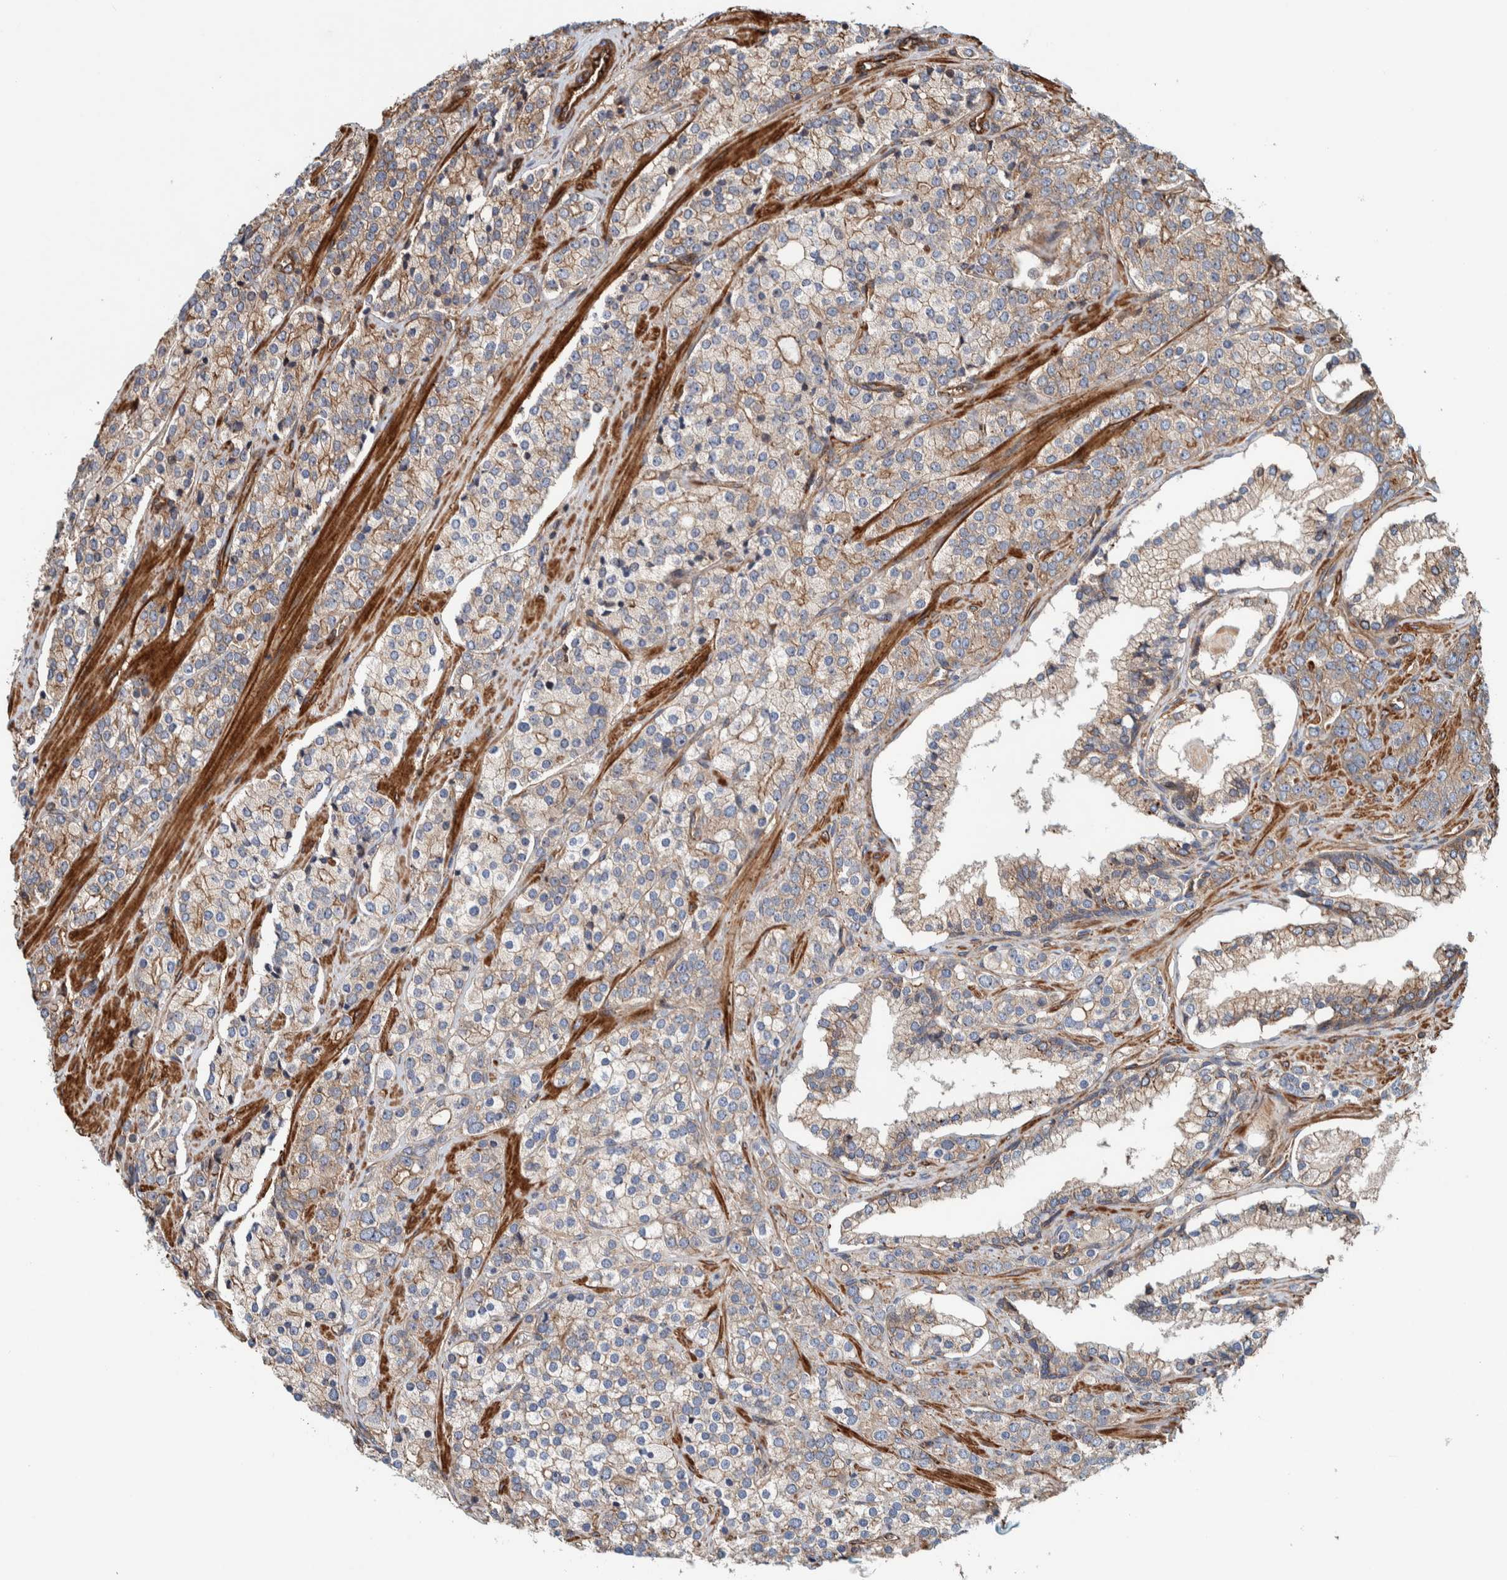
{"staining": {"intensity": "negative", "quantity": "none", "location": "none"}, "tissue": "prostate cancer", "cell_type": "Tumor cells", "image_type": "cancer", "snomed": [{"axis": "morphology", "description": "Adenocarcinoma, High grade"}, {"axis": "topography", "description": "Prostate"}], "caption": "DAB immunohistochemical staining of human prostate cancer (adenocarcinoma (high-grade)) displays no significant positivity in tumor cells.", "gene": "PKD1L1", "patient": {"sex": "male", "age": 71}}